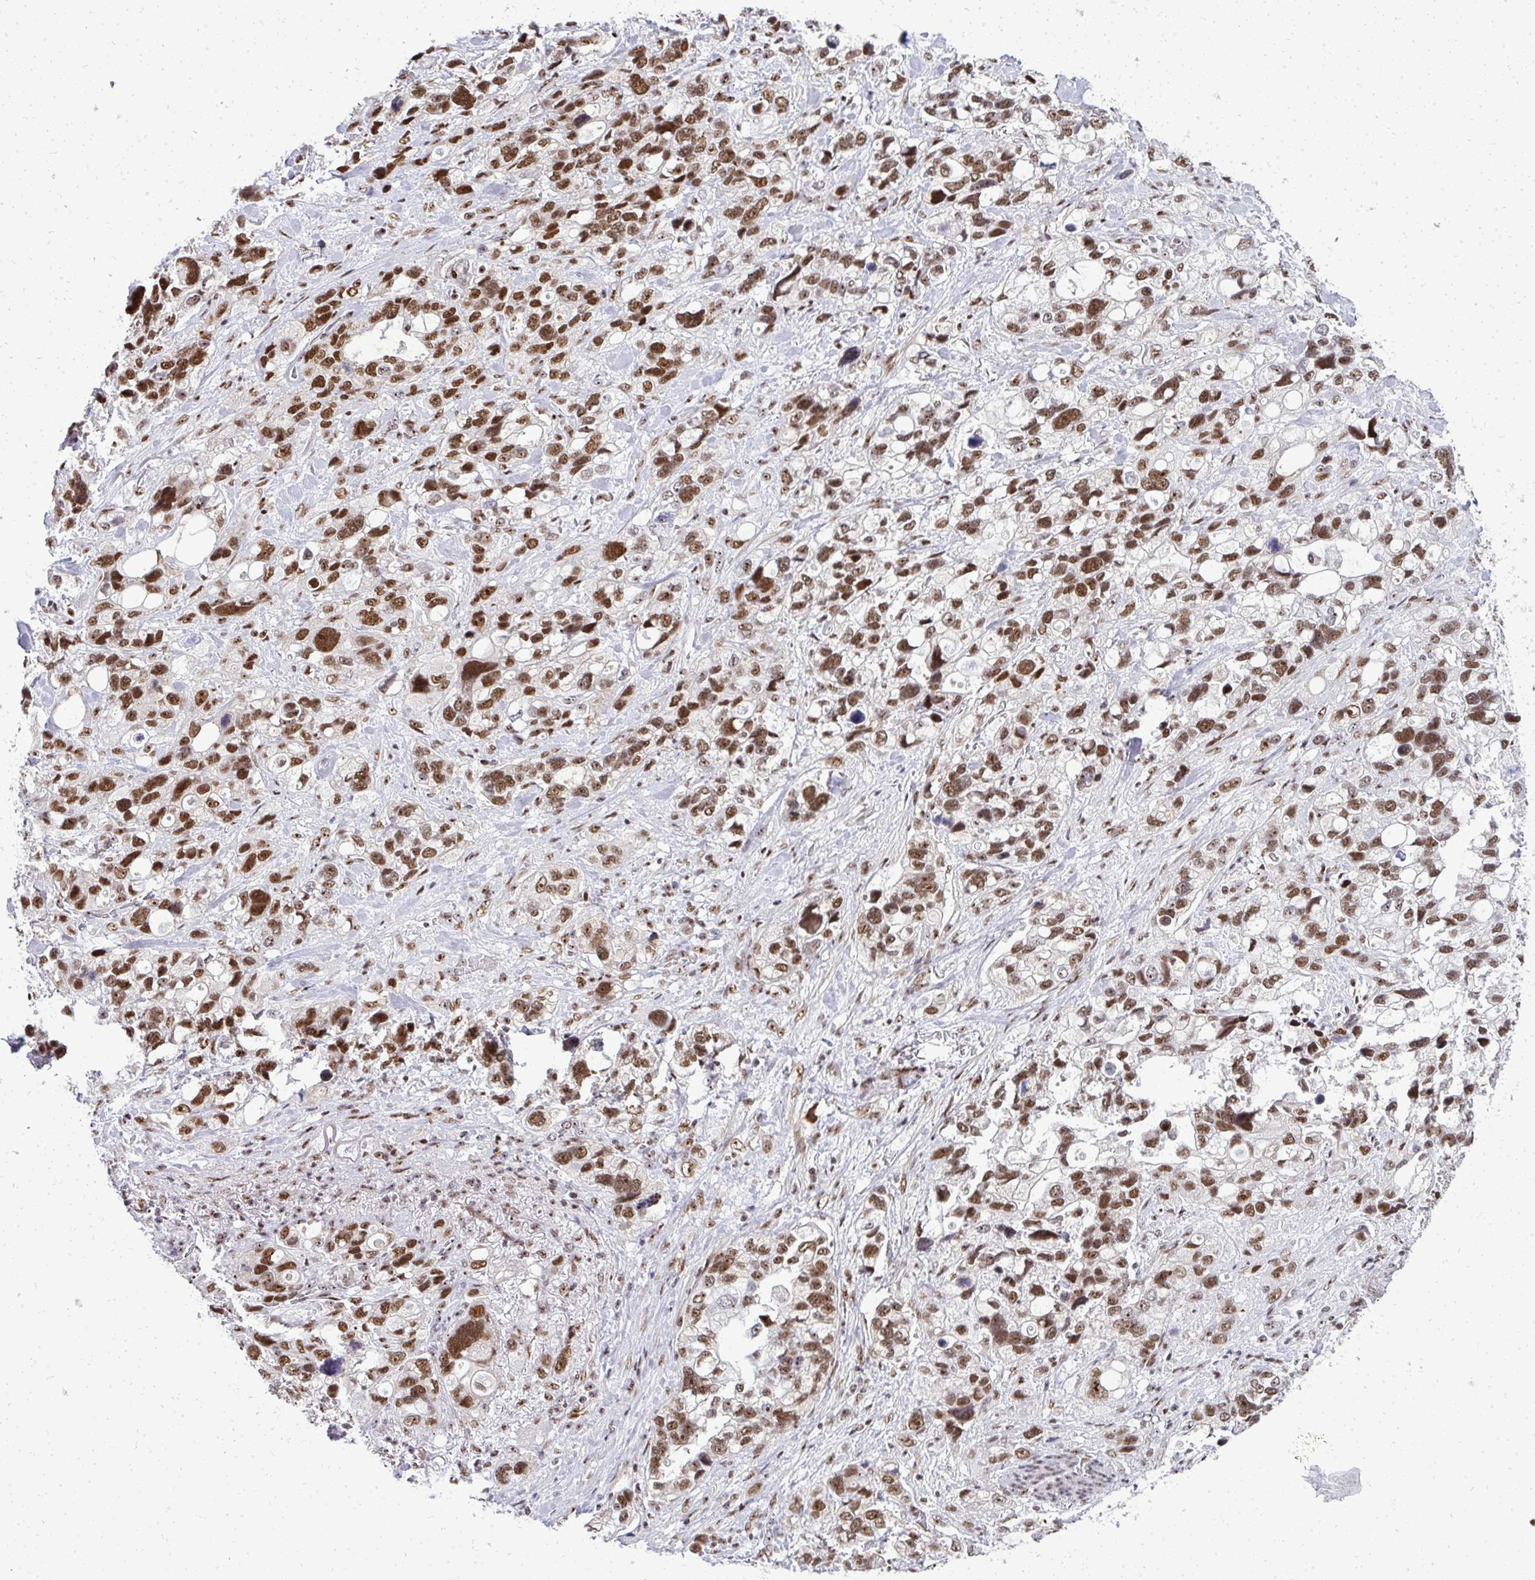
{"staining": {"intensity": "moderate", "quantity": ">75%", "location": "nuclear"}, "tissue": "stomach cancer", "cell_type": "Tumor cells", "image_type": "cancer", "snomed": [{"axis": "morphology", "description": "Adenocarcinoma, NOS"}, {"axis": "topography", "description": "Stomach, upper"}], "caption": "Stomach adenocarcinoma tissue exhibits moderate nuclear staining in about >75% of tumor cells (Stains: DAB (3,3'-diaminobenzidine) in brown, nuclei in blue, Microscopy: brightfield microscopy at high magnification).", "gene": "SIRT7", "patient": {"sex": "female", "age": 81}}